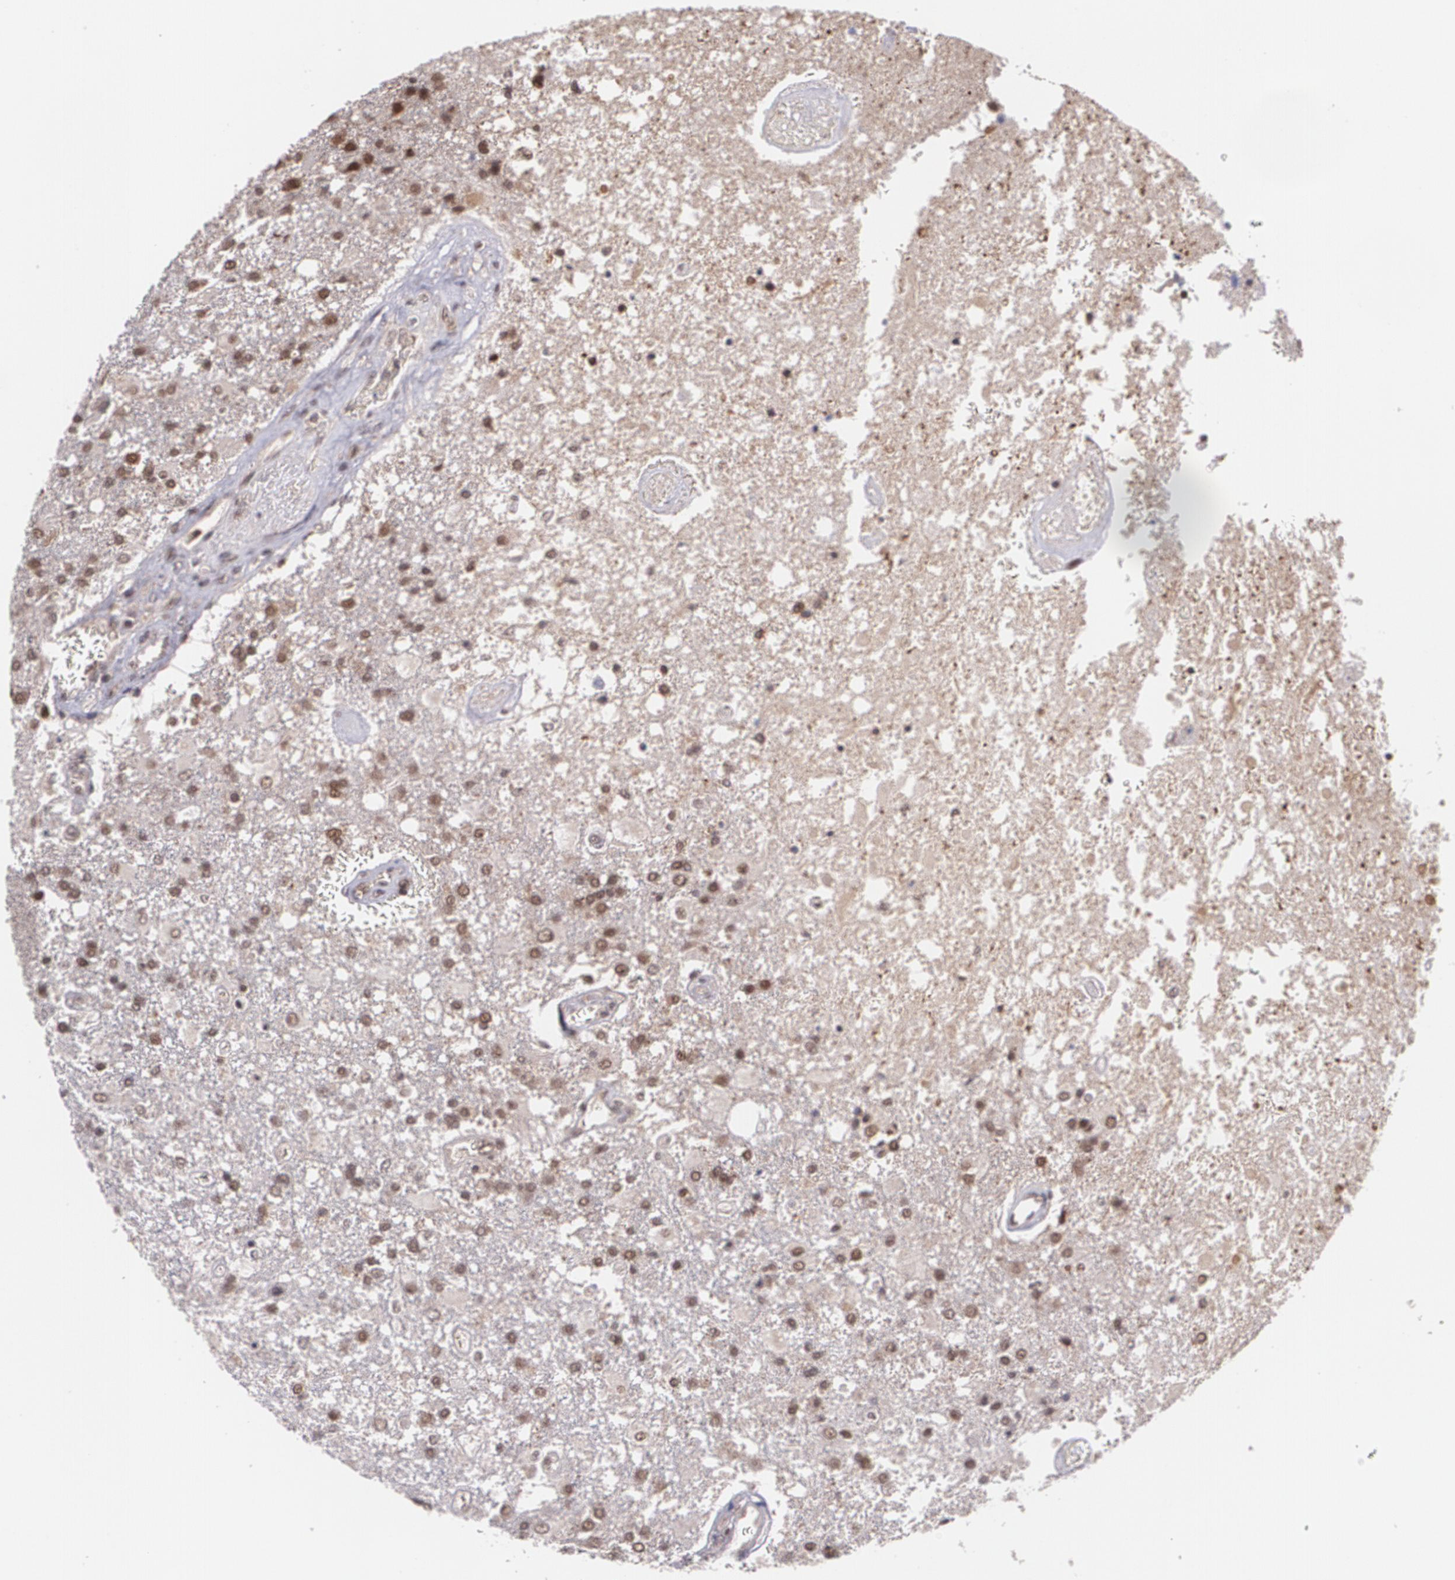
{"staining": {"intensity": "moderate", "quantity": "25%-75%", "location": "nuclear"}, "tissue": "glioma", "cell_type": "Tumor cells", "image_type": "cancer", "snomed": [{"axis": "morphology", "description": "Glioma, malignant, High grade"}, {"axis": "topography", "description": "Cerebral cortex"}], "caption": "Immunohistochemical staining of human glioma displays medium levels of moderate nuclear protein staining in about 25%-75% of tumor cells.", "gene": "CUL2", "patient": {"sex": "male", "age": 79}}